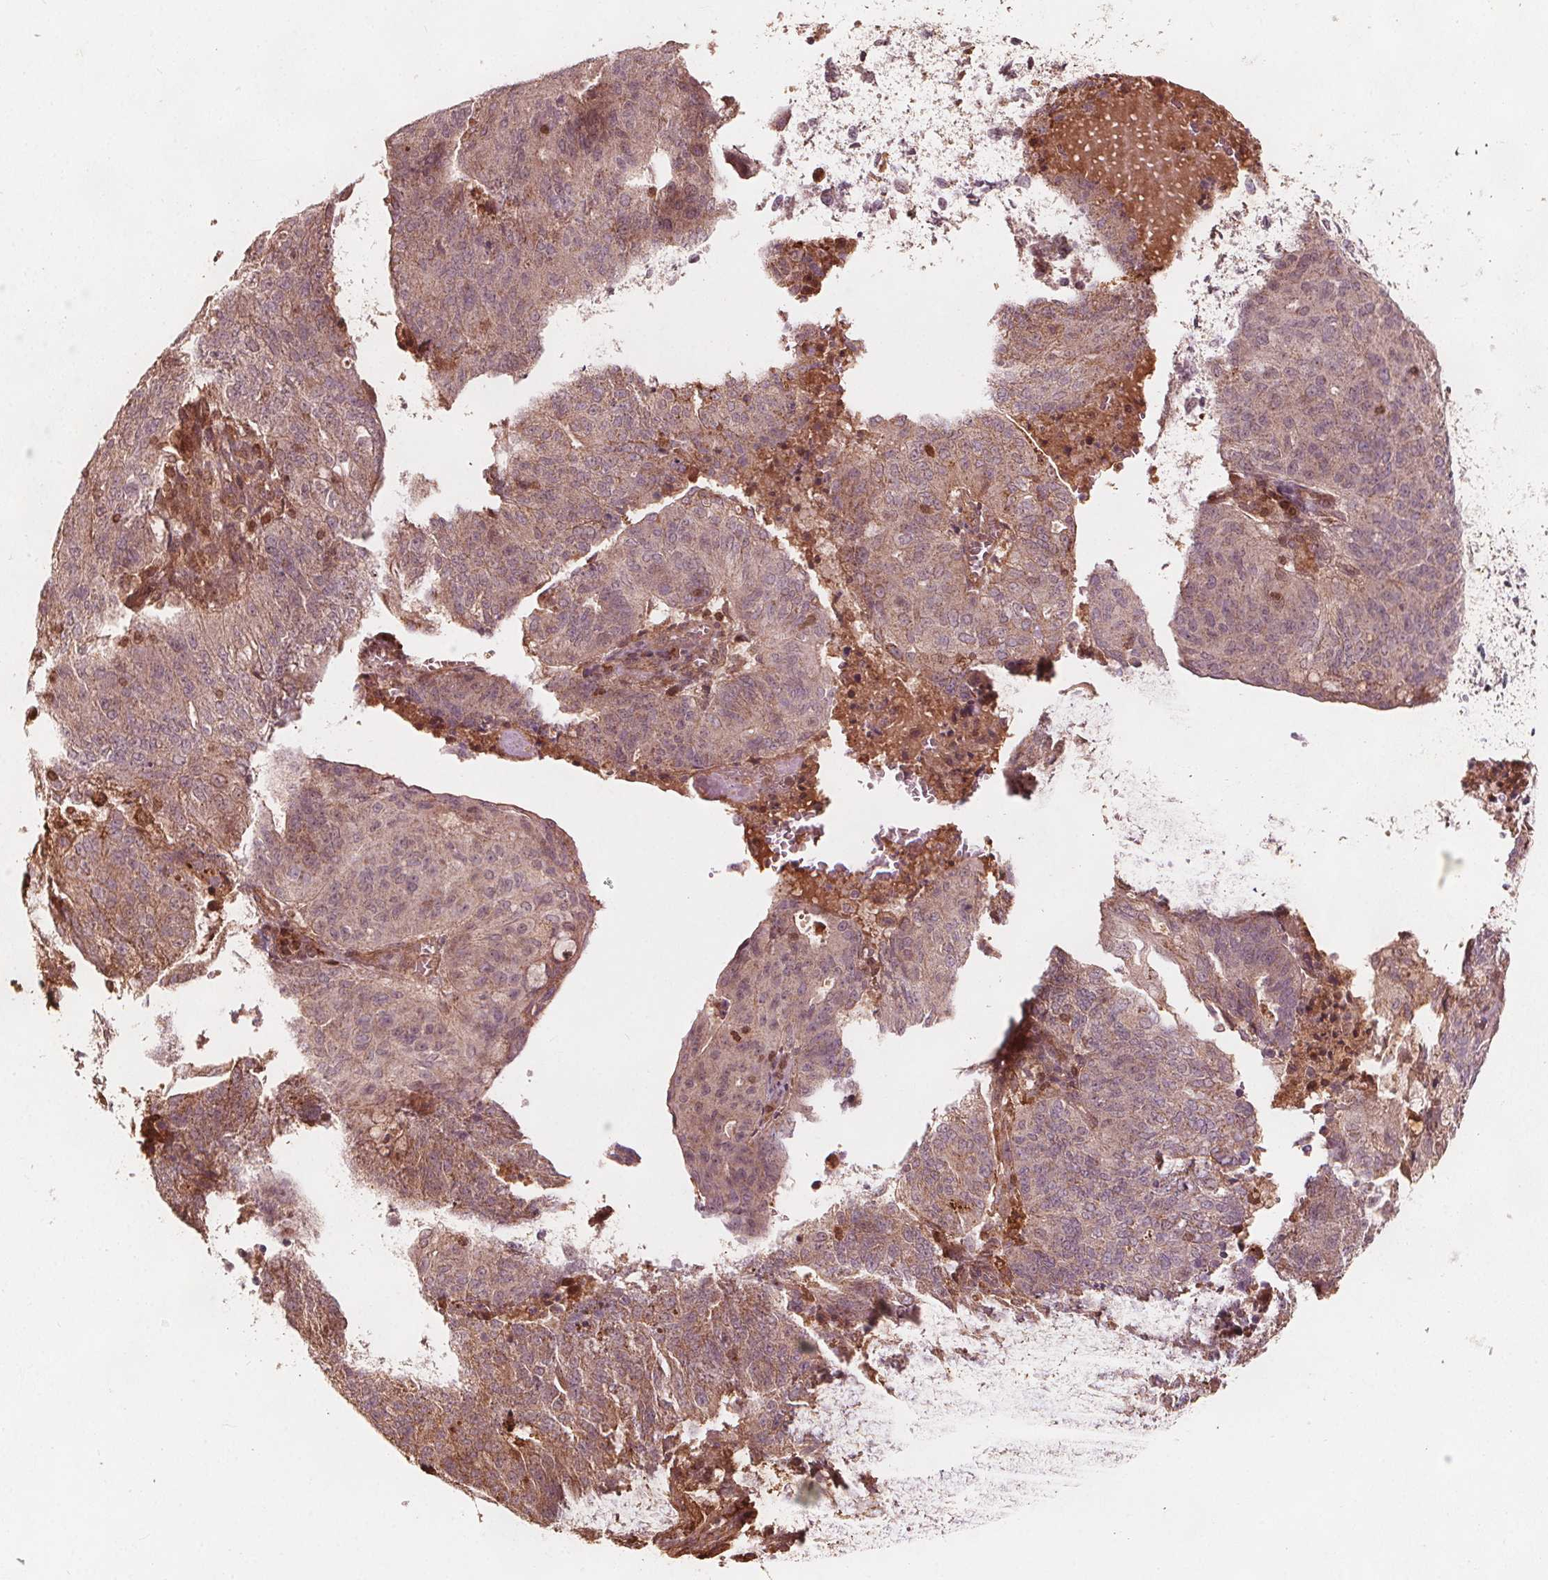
{"staining": {"intensity": "moderate", "quantity": ">75%", "location": "cytoplasmic/membranous"}, "tissue": "endometrial cancer", "cell_type": "Tumor cells", "image_type": "cancer", "snomed": [{"axis": "morphology", "description": "Adenocarcinoma, NOS"}, {"axis": "topography", "description": "Endometrium"}], "caption": "A high-resolution photomicrograph shows IHC staining of endometrial cancer, which exhibits moderate cytoplasmic/membranous staining in about >75% of tumor cells.", "gene": "AIP", "patient": {"sex": "female", "age": 82}}